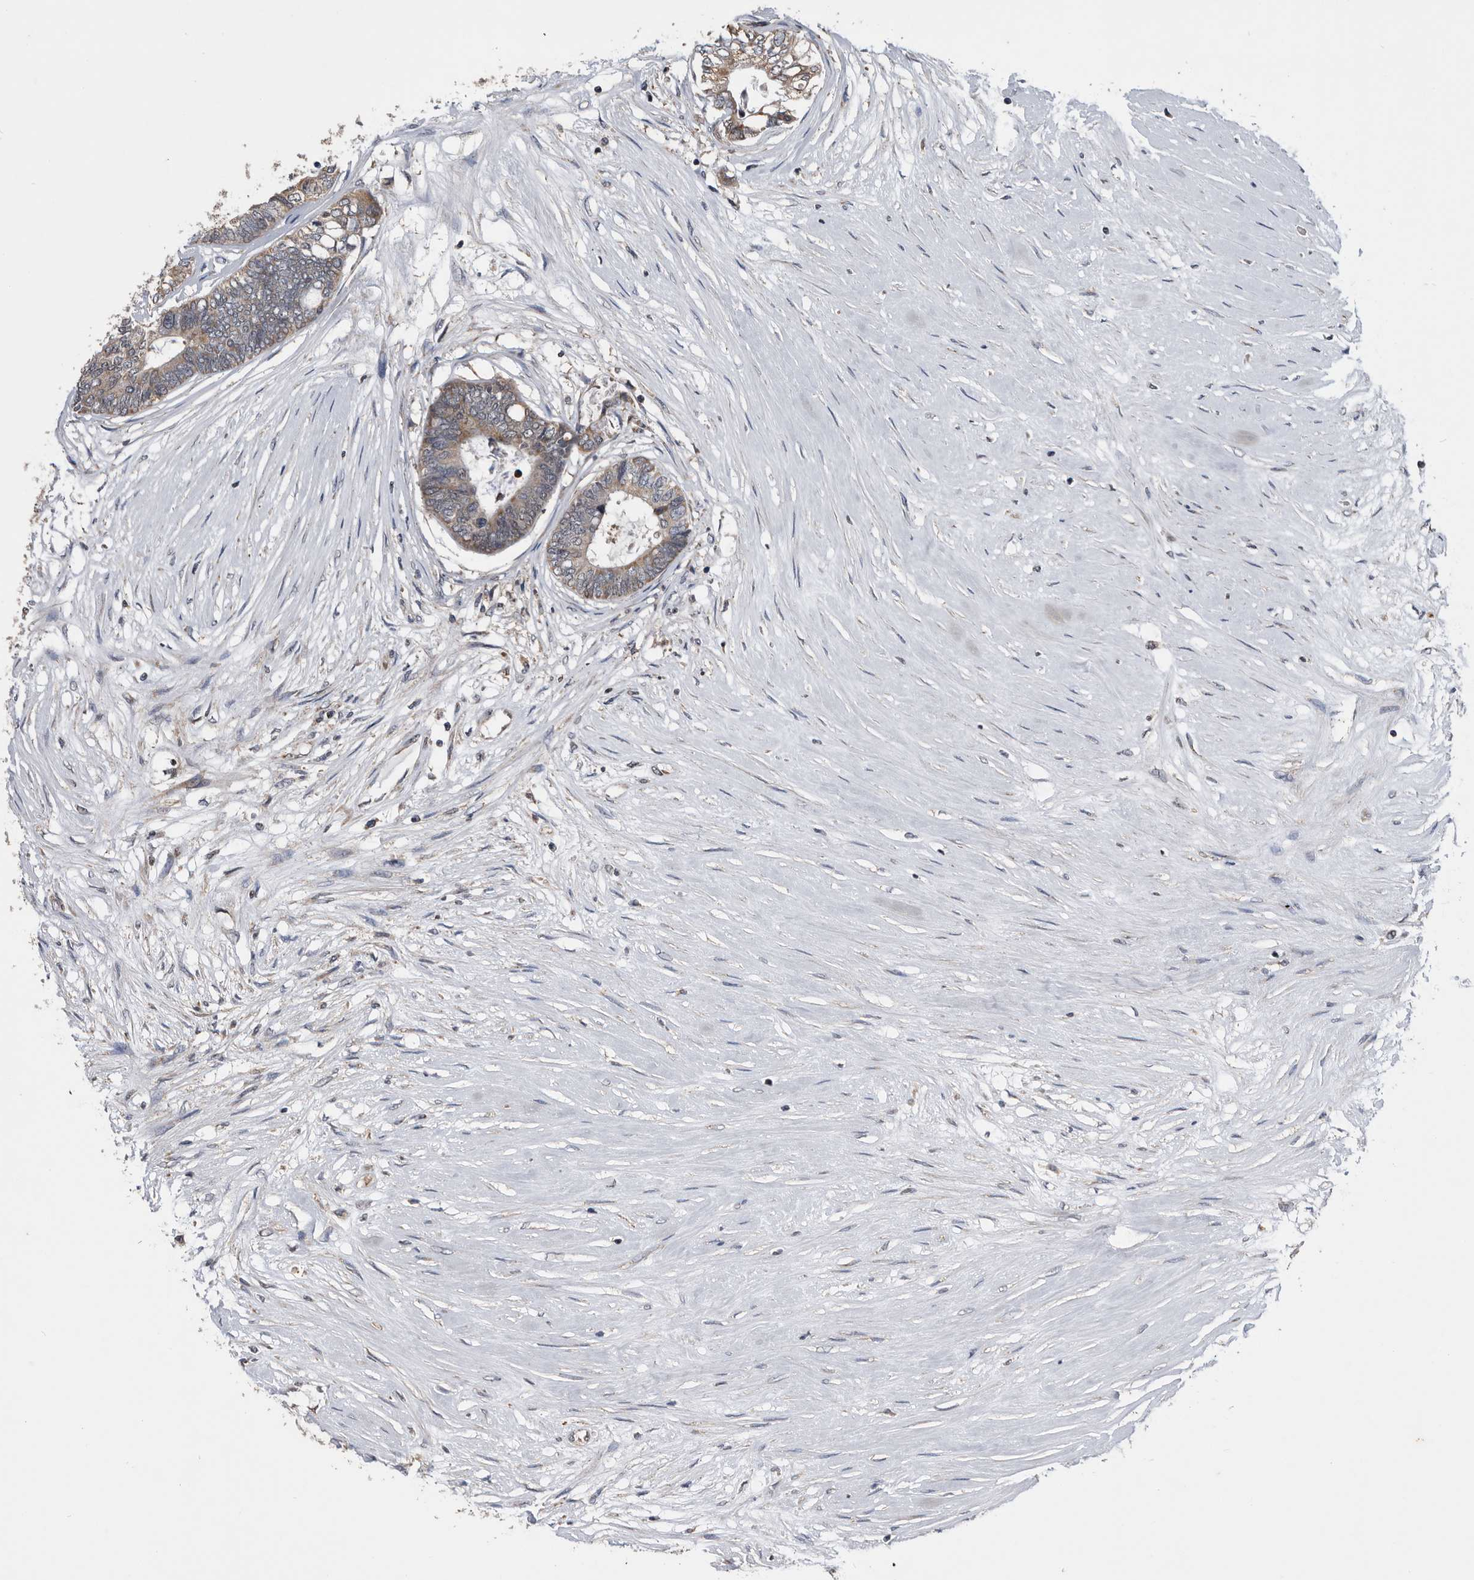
{"staining": {"intensity": "weak", "quantity": ">75%", "location": "cytoplasmic/membranous"}, "tissue": "colorectal cancer", "cell_type": "Tumor cells", "image_type": "cancer", "snomed": [{"axis": "morphology", "description": "Adenocarcinoma, NOS"}, {"axis": "topography", "description": "Rectum"}], "caption": "Immunohistochemical staining of adenocarcinoma (colorectal) demonstrates weak cytoplasmic/membranous protein expression in approximately >75% of tumor cells.", "gene": "NRBP1", "patient": {"sex": "male", "age": 63}}